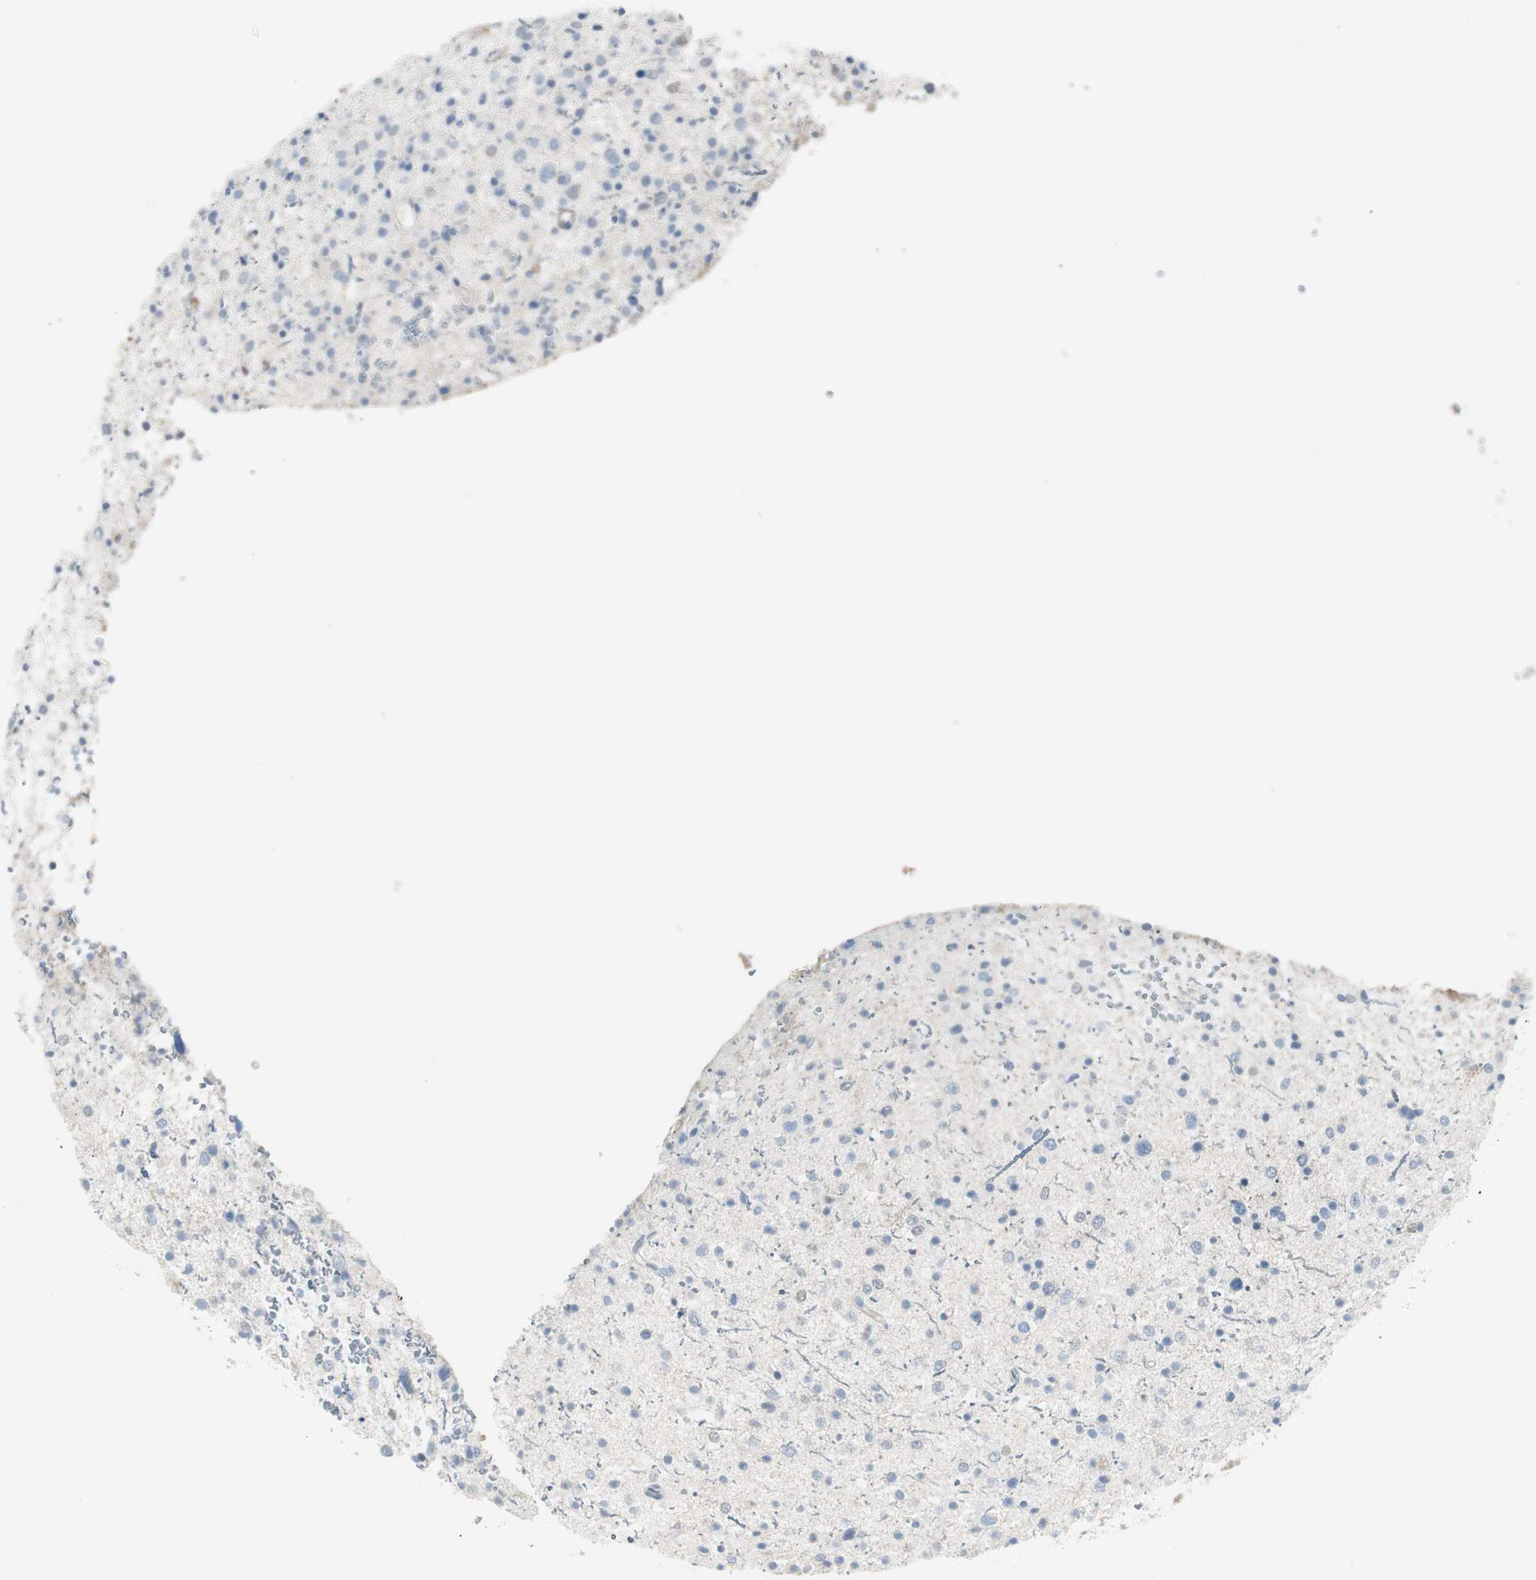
{"staining": {"intensity": "moderate", "quantity": "<25%", "location": "nuclear"}, "tissue": "glioma", "cell_type": "Tumor cells", "image_type": "cancer", "snomed": [{"axis": "morphology", "description": "Glioma, malignant, Low grade"}, {"axis": "topography", "description": "Brain"}], "caption": "This histopathology image exhibits immunohistochemistry staining of human glioma, with low moderate nuclear expression in about <25% of tumor cells.", "gene": "CACNA2D1", "patient": {"sex": "female", "age": 37}}